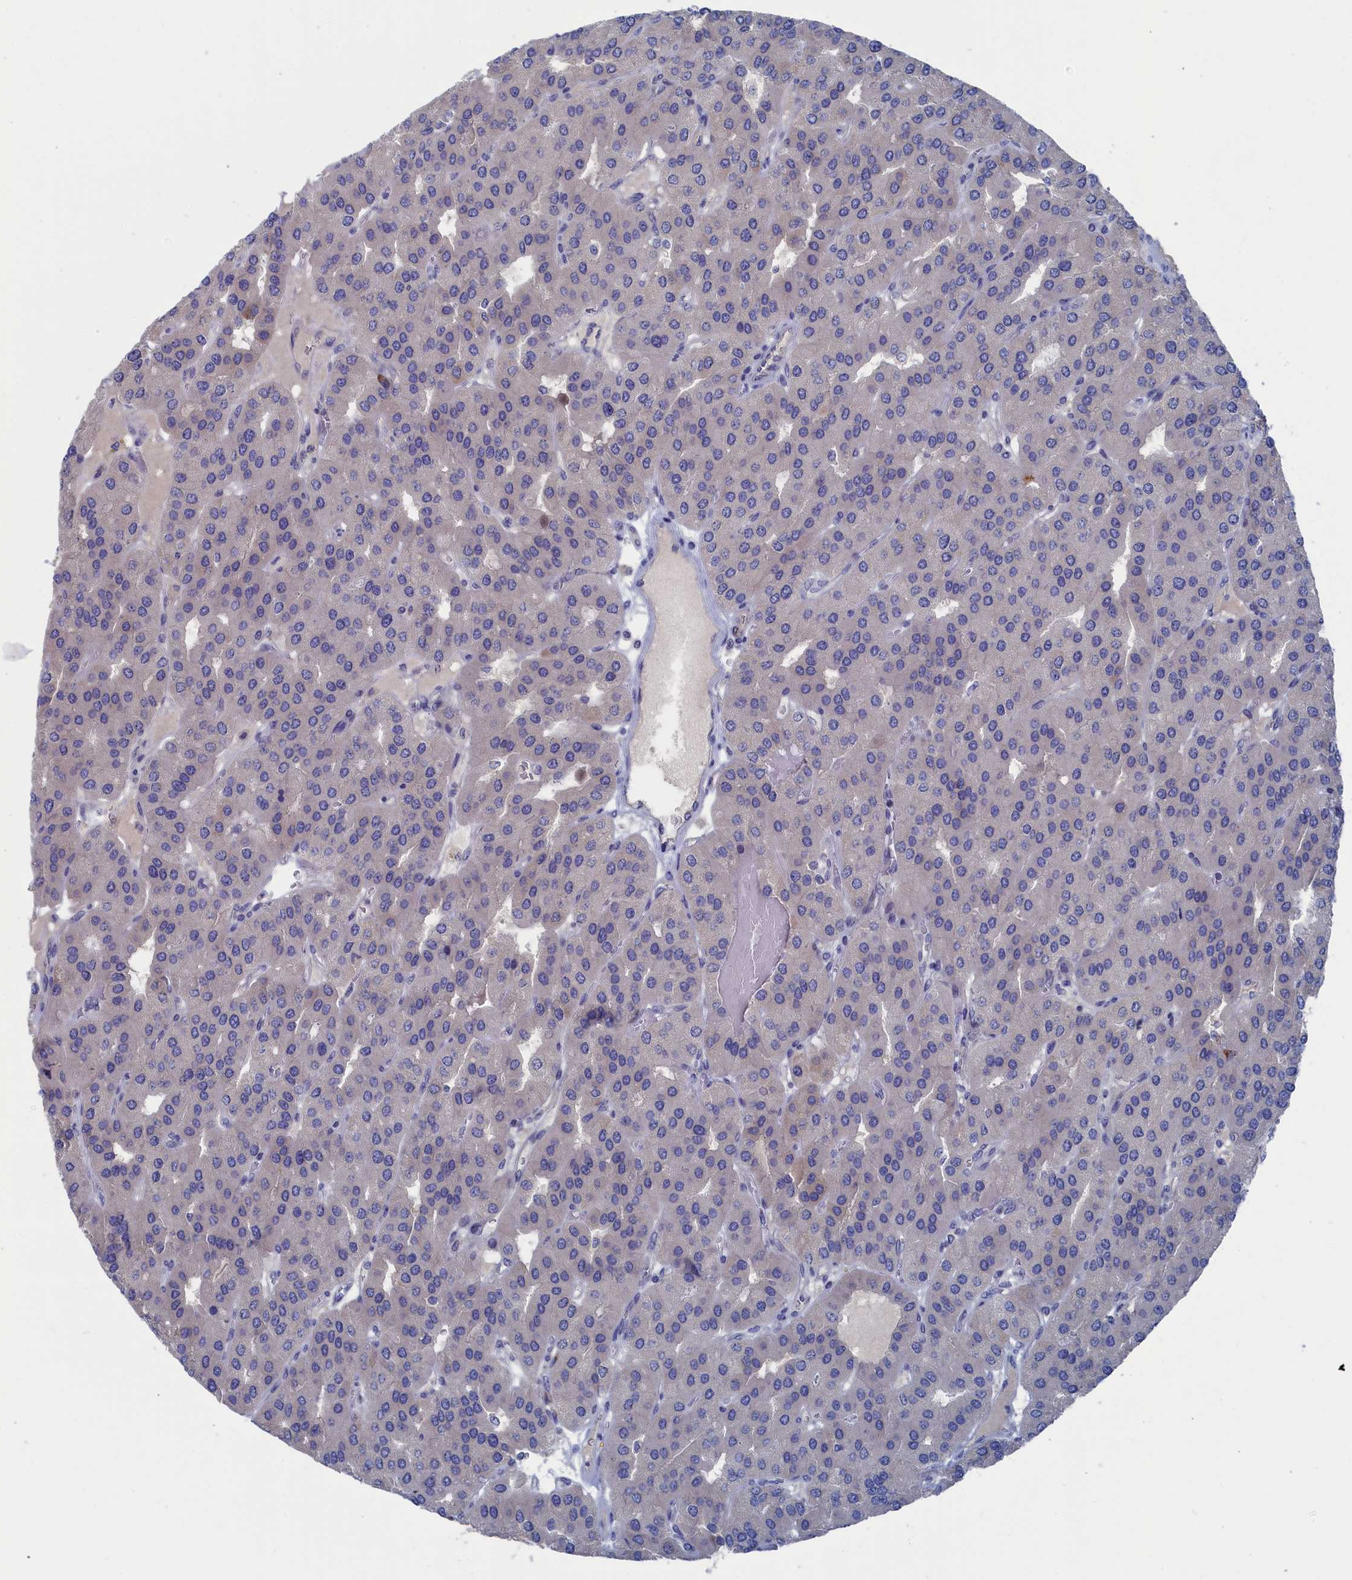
{"staining": {"intensity": "negative", "quantity": "none", "location": "none"}, "tissue": "parathyroid gland", "cell_type": "Glandular cells", "image_type": "normal", "snomed": [{"axis": "morphology", "description": "Normal tissue, NOS"}, {"axis": "morphology", "description": "Adenoma, NOS"}, {"axis": "topography", "description": "Parathyroid gland"}], "caption": "Micrograph shows no protein staining in glandular cells of unremarkable parathyroid gland.", "gene": "CEND1", "patient": {"sex": "female", "age": 86}}